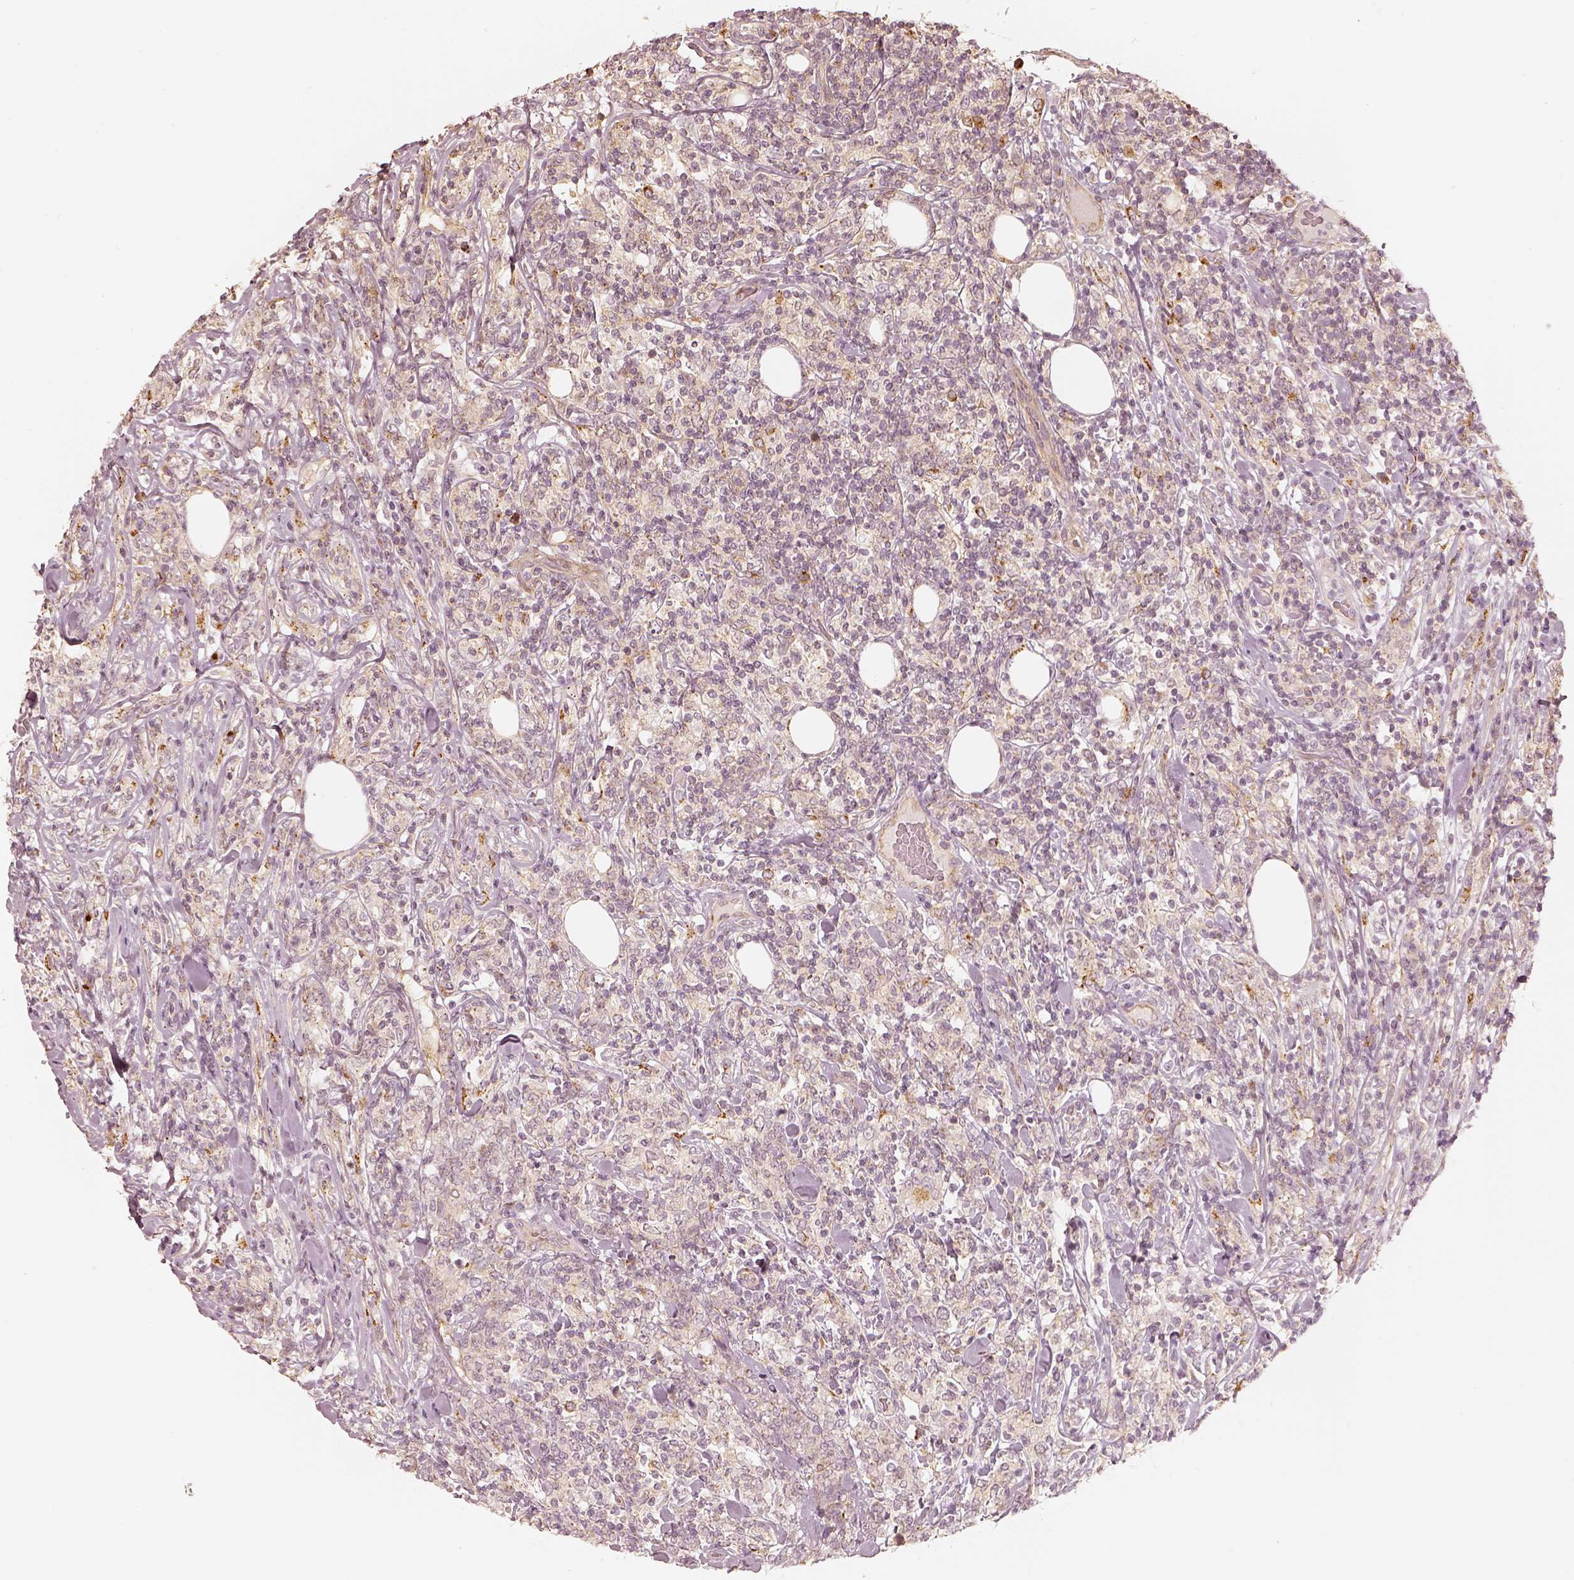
{"staining": {"intensity": "weak", "quantity": "<25%", "location": "cytoplasmic/membranous"}, "tissue": "lymphoma", "cell_type": "Tumor cells", "image_type": "cancer", "snomed": [{"axis": "morphology", "description": "Malignant lymphoma, non-Hodgkin's type, High grade"}, {"axis": "topography", "description": "Lymph node"}], "caption": "Protein analysis of lymphoma exhibits no significant positivity in tumor cells.", "gene": "GORASP2", "patient": {"sex": "female", "age": 84}}